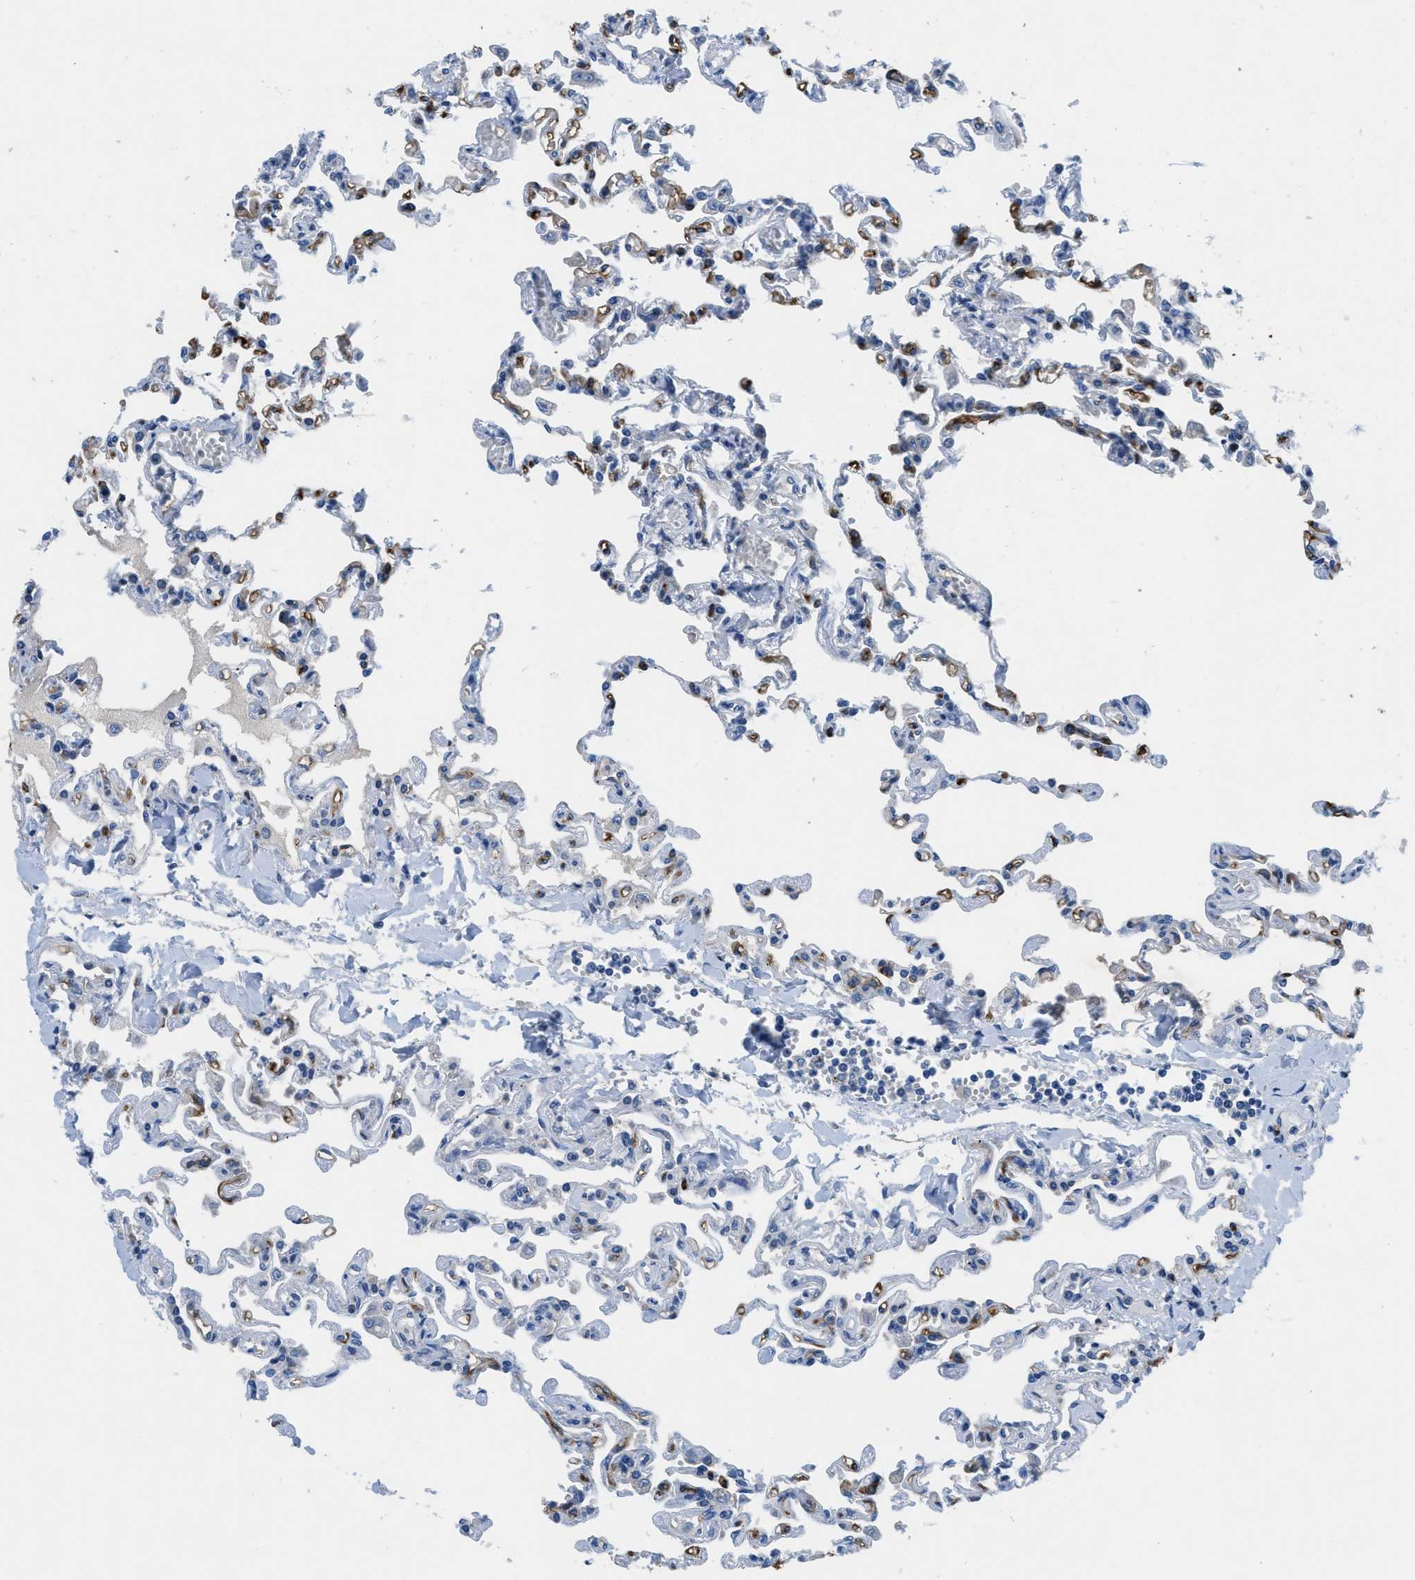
{"staining": {"intensity": "negative", "quantity": "none", "location": "none"}, "tissue": "lung", "cell_type": "Alveolar cells", "image_type": "normal", "snomed": [{"axis": "morphology", "description": "Normal tissue, NOS"}, {"axis": "topography", "description": "Lung"}], "caption": "Immunohistochemistry of benign lung displays no expression in alveolar cells. Brightfield microscopy of IHC stained with DAB (3,3'-diaminobenzidine) (brown) and hematoxylin (blue), captured at high magnification.", "gene": "PGR", "patient": {"sex": "male", "age": 21}}